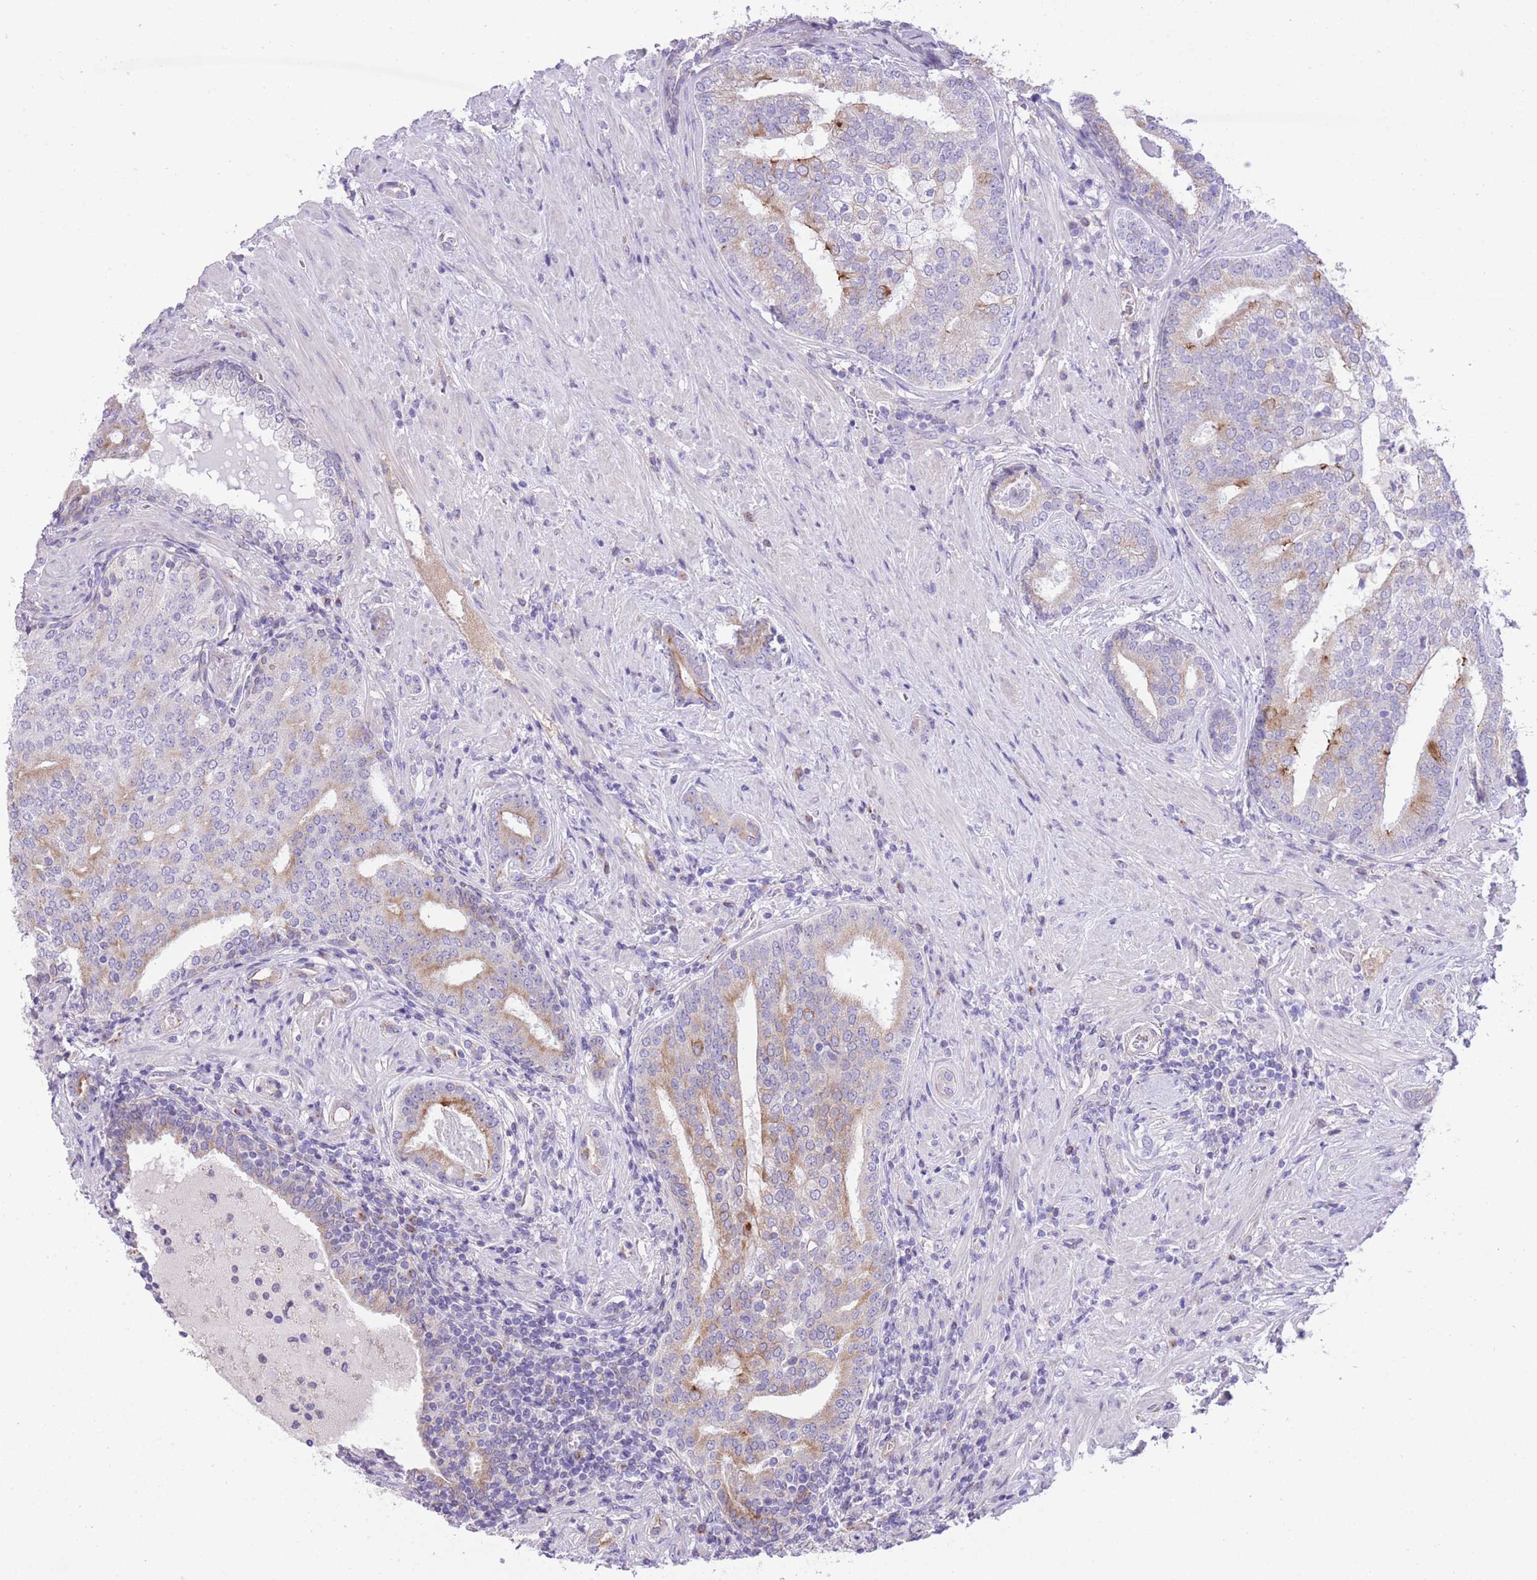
{"staining": {"intensity": "moderate", "quantity": "<25%", "location": "cytoplasmic/membranous"}, "tissue": "prostate cancer", "cell_type": "Tumor cells", "image_type": "cancer", "snomed": [{"axis": "morphology", "description": "Adenocarcinoma, High grade"}, {"axis": "topography", "description": "Prostate"}], "caption": "Tumor cells exhibit moderate cytoplasmic/membranous staining in approximately <25% of cells in prostate cancer.", "gene": "RHOU", "patient": {"sex": "male", "age": 55}}